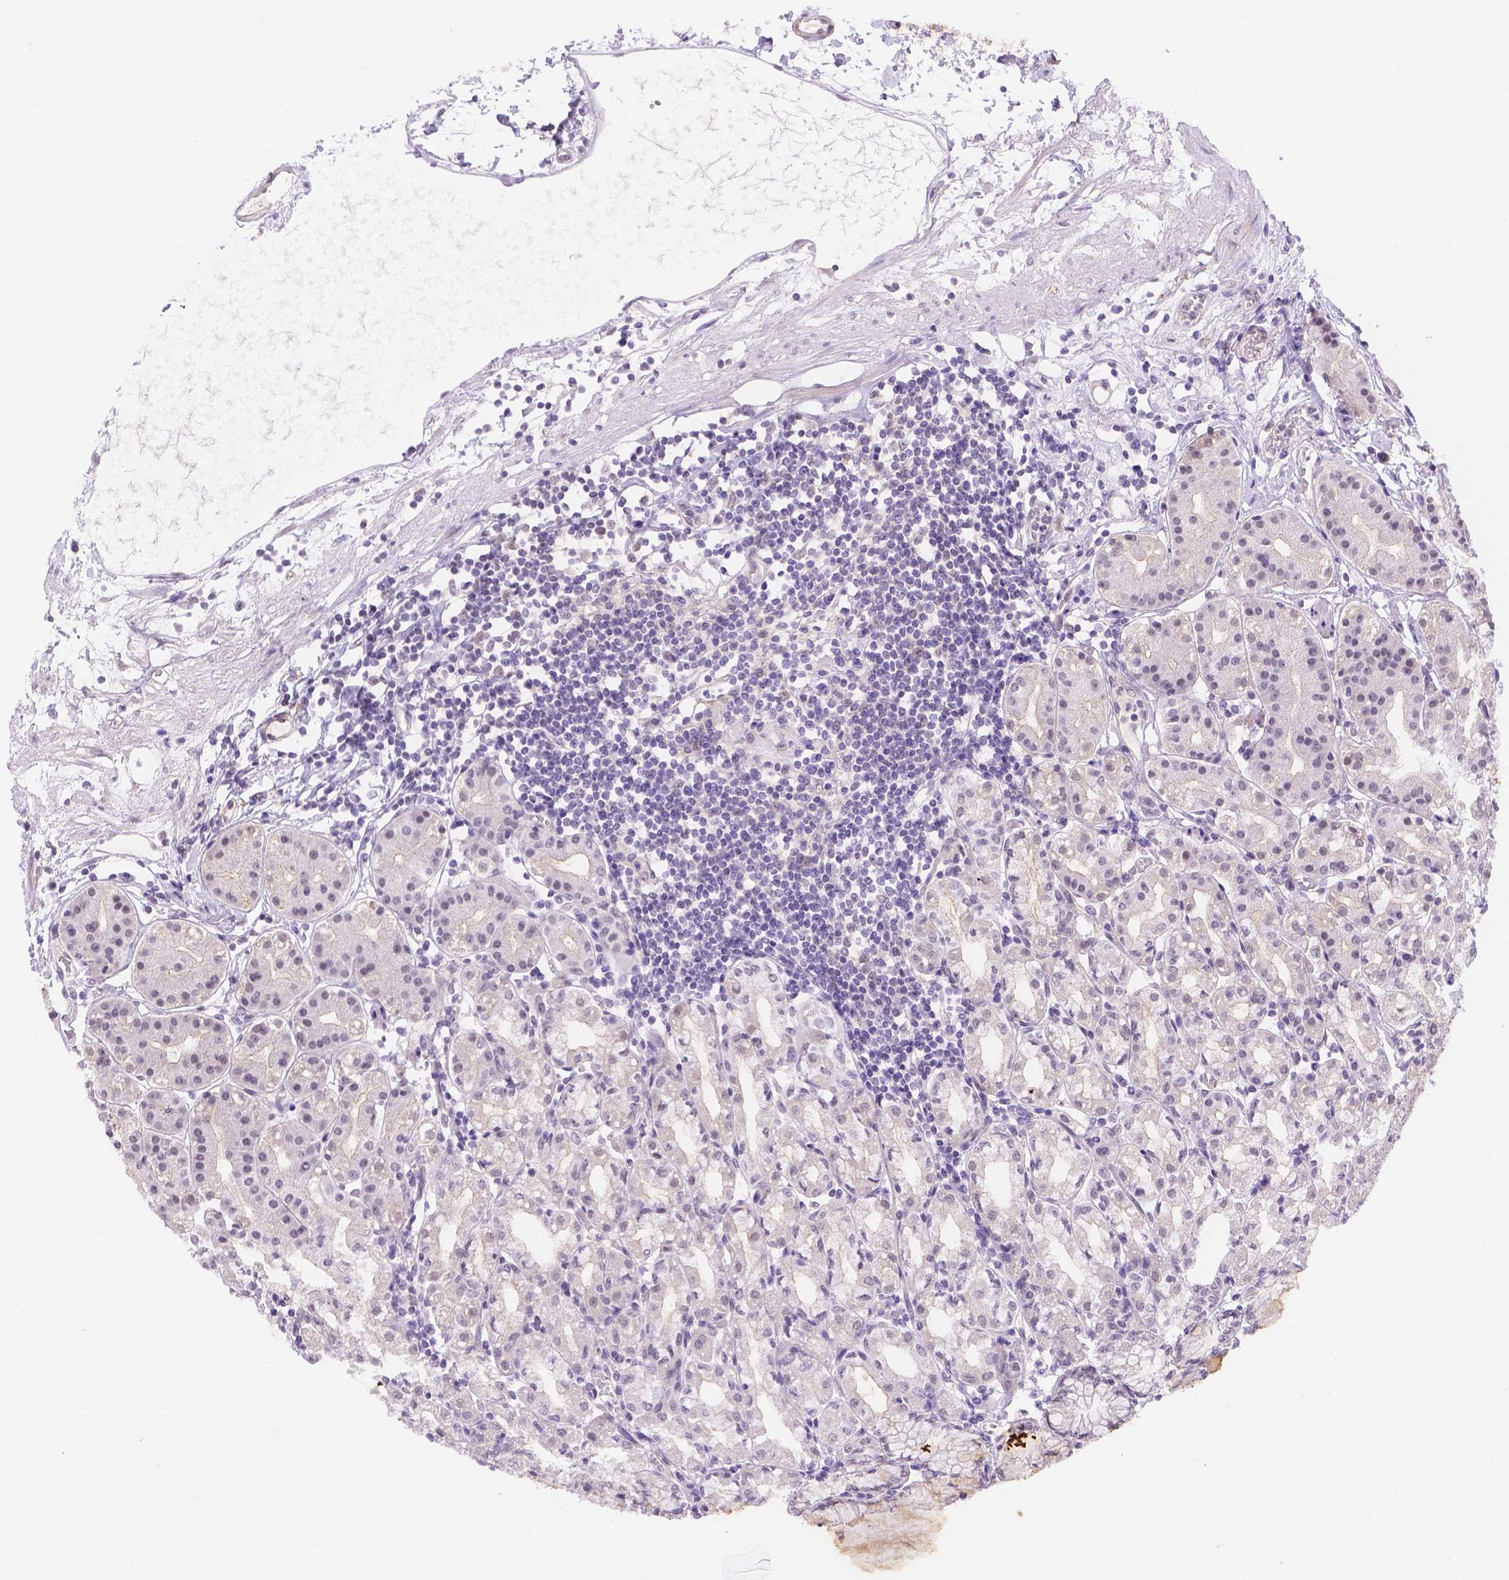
{"staining": {"intensity": "negative", "quantity": "none", "location": "none"}, "tissue": "stomach", "cell_type": "Glandular cells", "image_type": "normal", "snomed": [{"axis": "morphology", "description": "Normal tissue, NOS"}, {"axis": "topography", "description": "Skeletal muscle"}, {"axis": "topography", "description": "Stomach"}], "caption": "This is an IHC micrograph of normal stomach. There is no staining in glandular cells.", "gene": "NXPE2", "patient": {"sex": "female", "age": 57}}